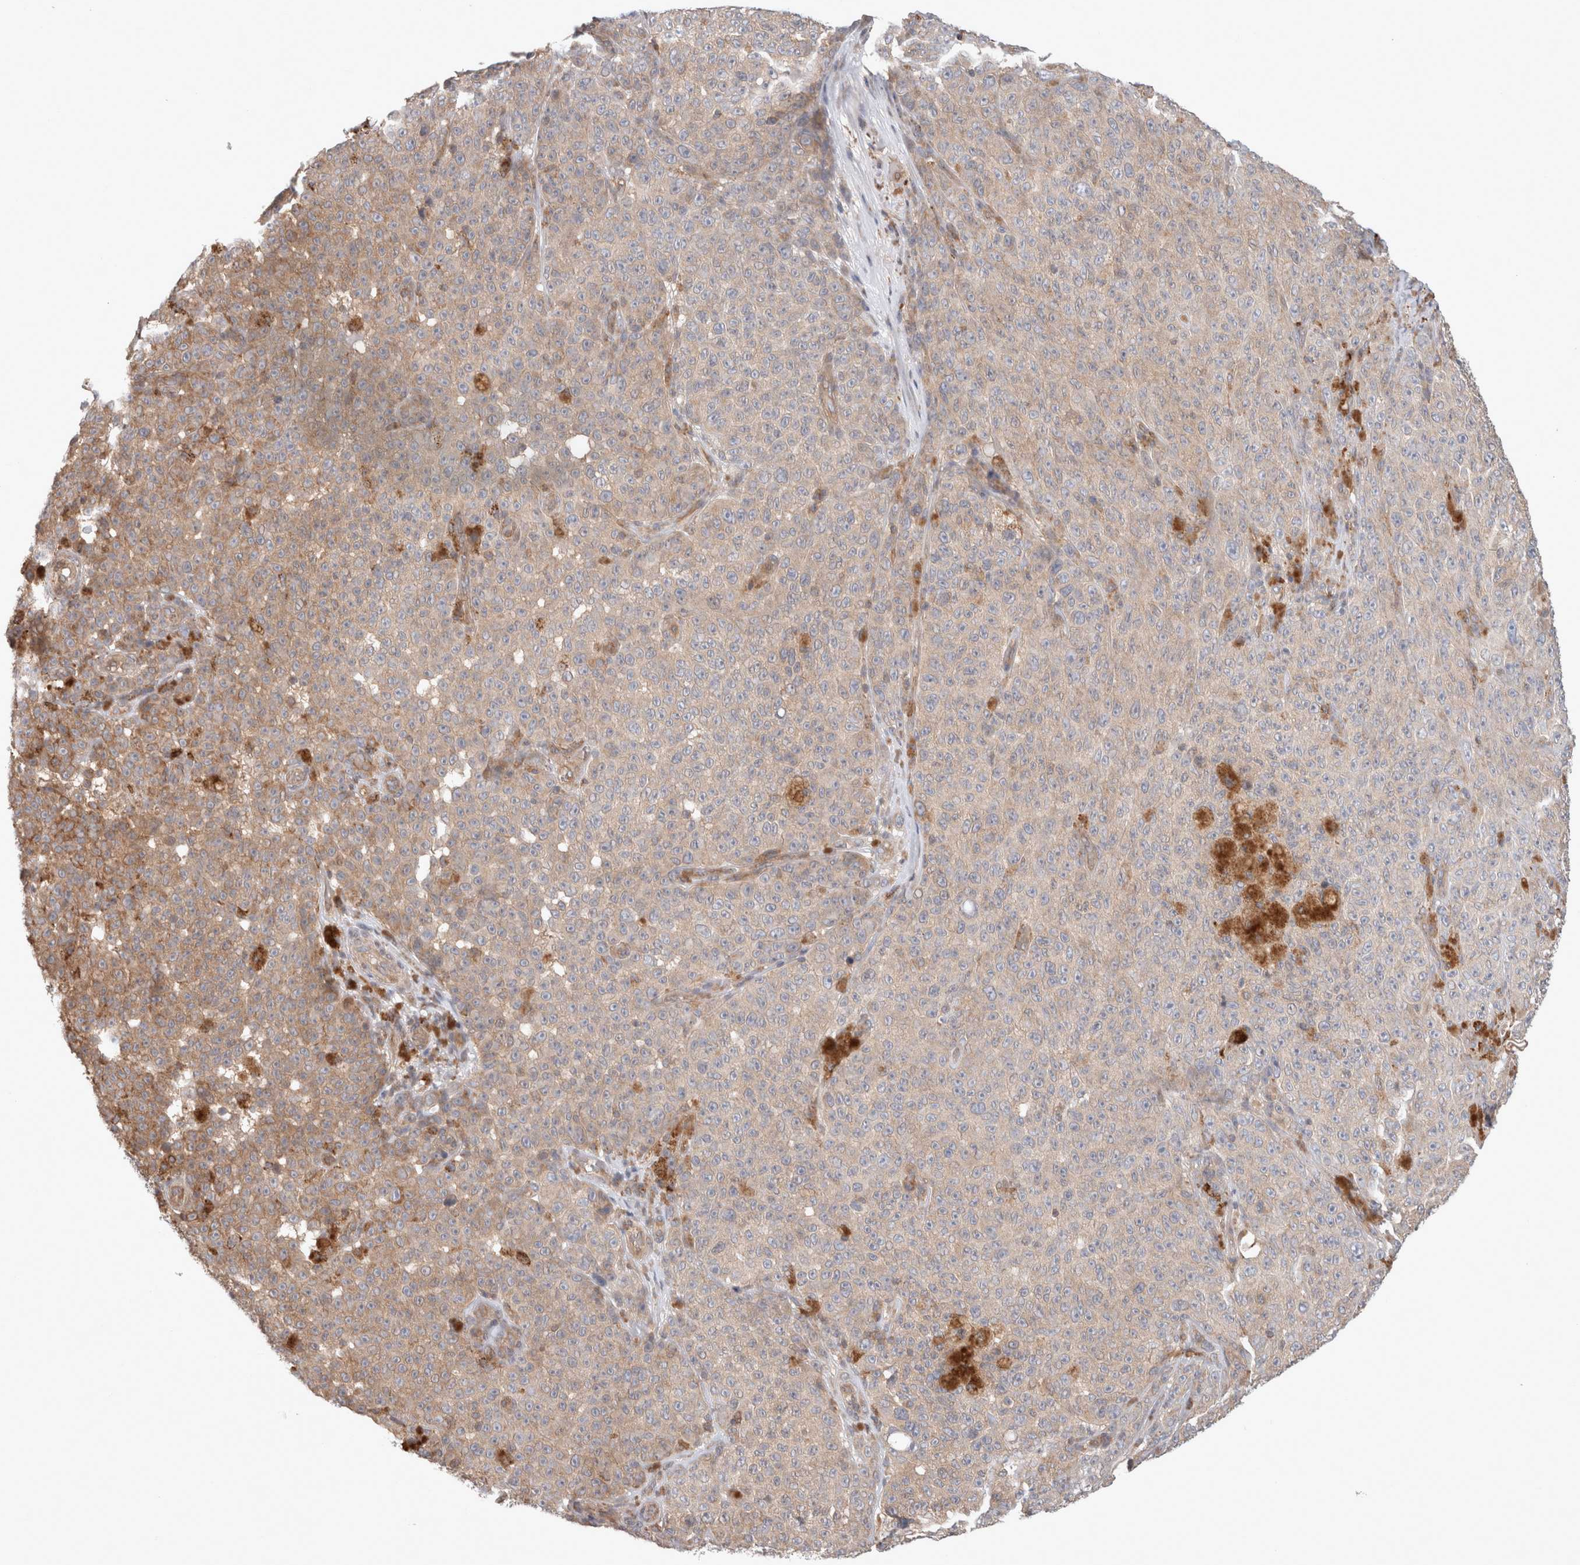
{"staining": {"intensity": "moderate", "quantity": "25%-75%", "location": "cytoplasmic/membranous"}, "tissue": "melanoma", "cell_type": "Tumor cells", "image_type": "cancer", "snomed": [{"axis": "morphology", "description": "Malignant melanoma, NOS"}, {"axis": "topography", "description": "Skin"}], "caption": "Immunohistochemical staining of melanoma demonstrates medium levels of moderate cytoplasmic/membranous protein expression in approximately 25%-75% of tumor cells.", "gene": "HROB", "patient": {"sex": "female", "age": 82}}